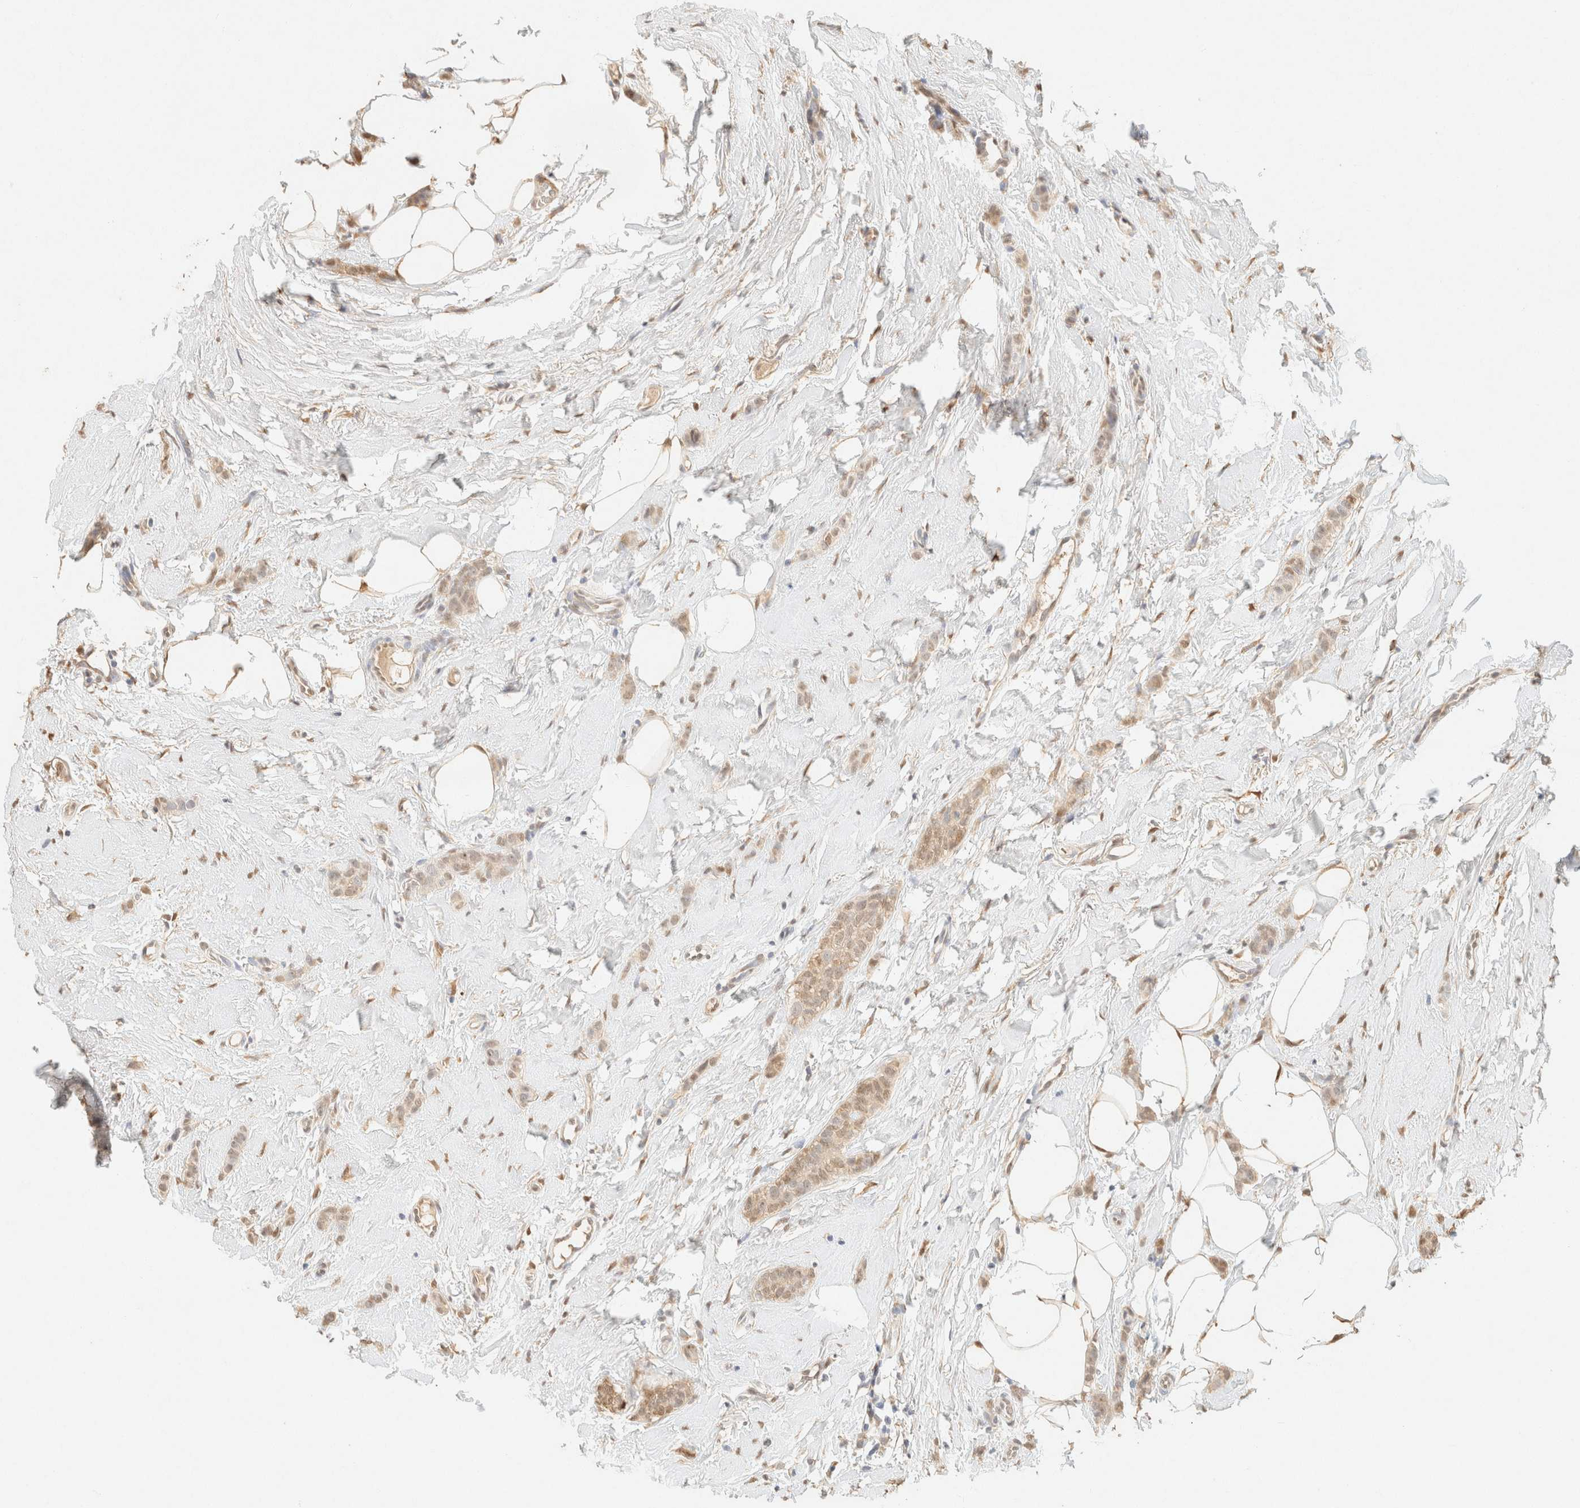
{"staining": {"intensity": "weak", "quantity": ">75%", "location": "cytoplasmic/membranous,nuclear"}, "tissue": "breast cancer", "cell_type": "Tumor cells", "image_type": "cancer", "snomed": [{"axis": "morphology", "description": "Lobular carcinoma"}, {"axis": "topography", "description": "Skin"}, {"axis": "topography", "description": "Breast"}], "caption": "This is a histology image of immunohistochemistry staining of breast cancer, which shows weak staining in the cytoplasmic/membranous and nuclear of tumor cells.", "gene": "S100A13", "patient": {"sex": "female", "age": 46}}